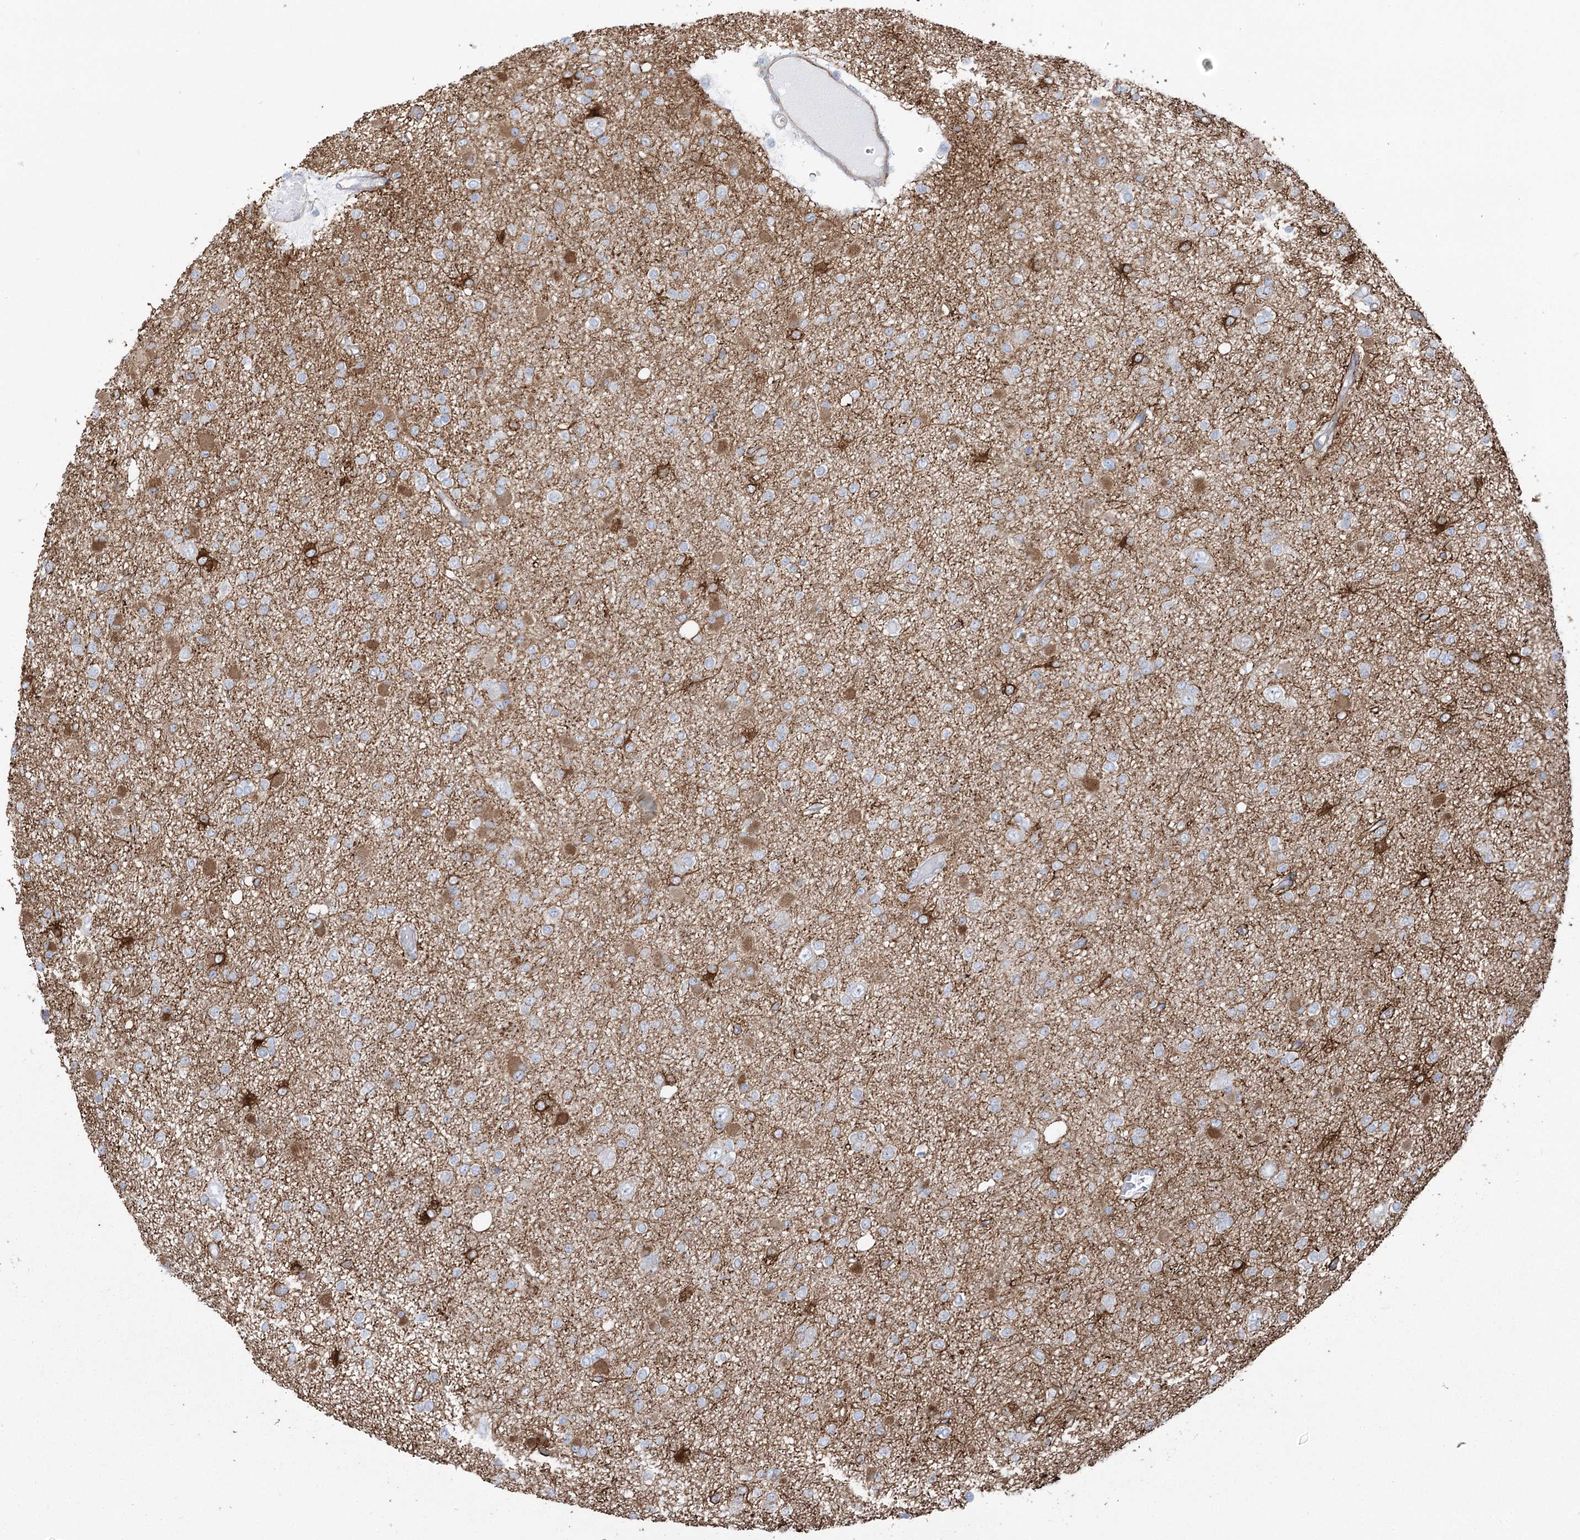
{"staining": {"intensity": "moderate", "quantity": "<25%", "location": "cytoplasmic/membranous"}, "tissue": "glioma", "cell_type": "Tumor cells", "image_type": "cancer", "snomed": [{"axis": "morphology", "description": "Glioma, malignant, Low grade"}, {"axis": "topography", "description": "Brain"}], "caption": "Immunohistochemistry (DAB) staining of low-grade glioma (malignant) demonstrates moderate cytoplasmic/membranous protein positivity in approximately <25% of tumor cells. Using DAB (3,3'-diaminobenzidine) (brown) and hematoxylin (blue) stains, captured at high magnification using brightfield microscopy.", "gene": "PLEKHA5", "patient": {"sex": "female", "age": 22}}